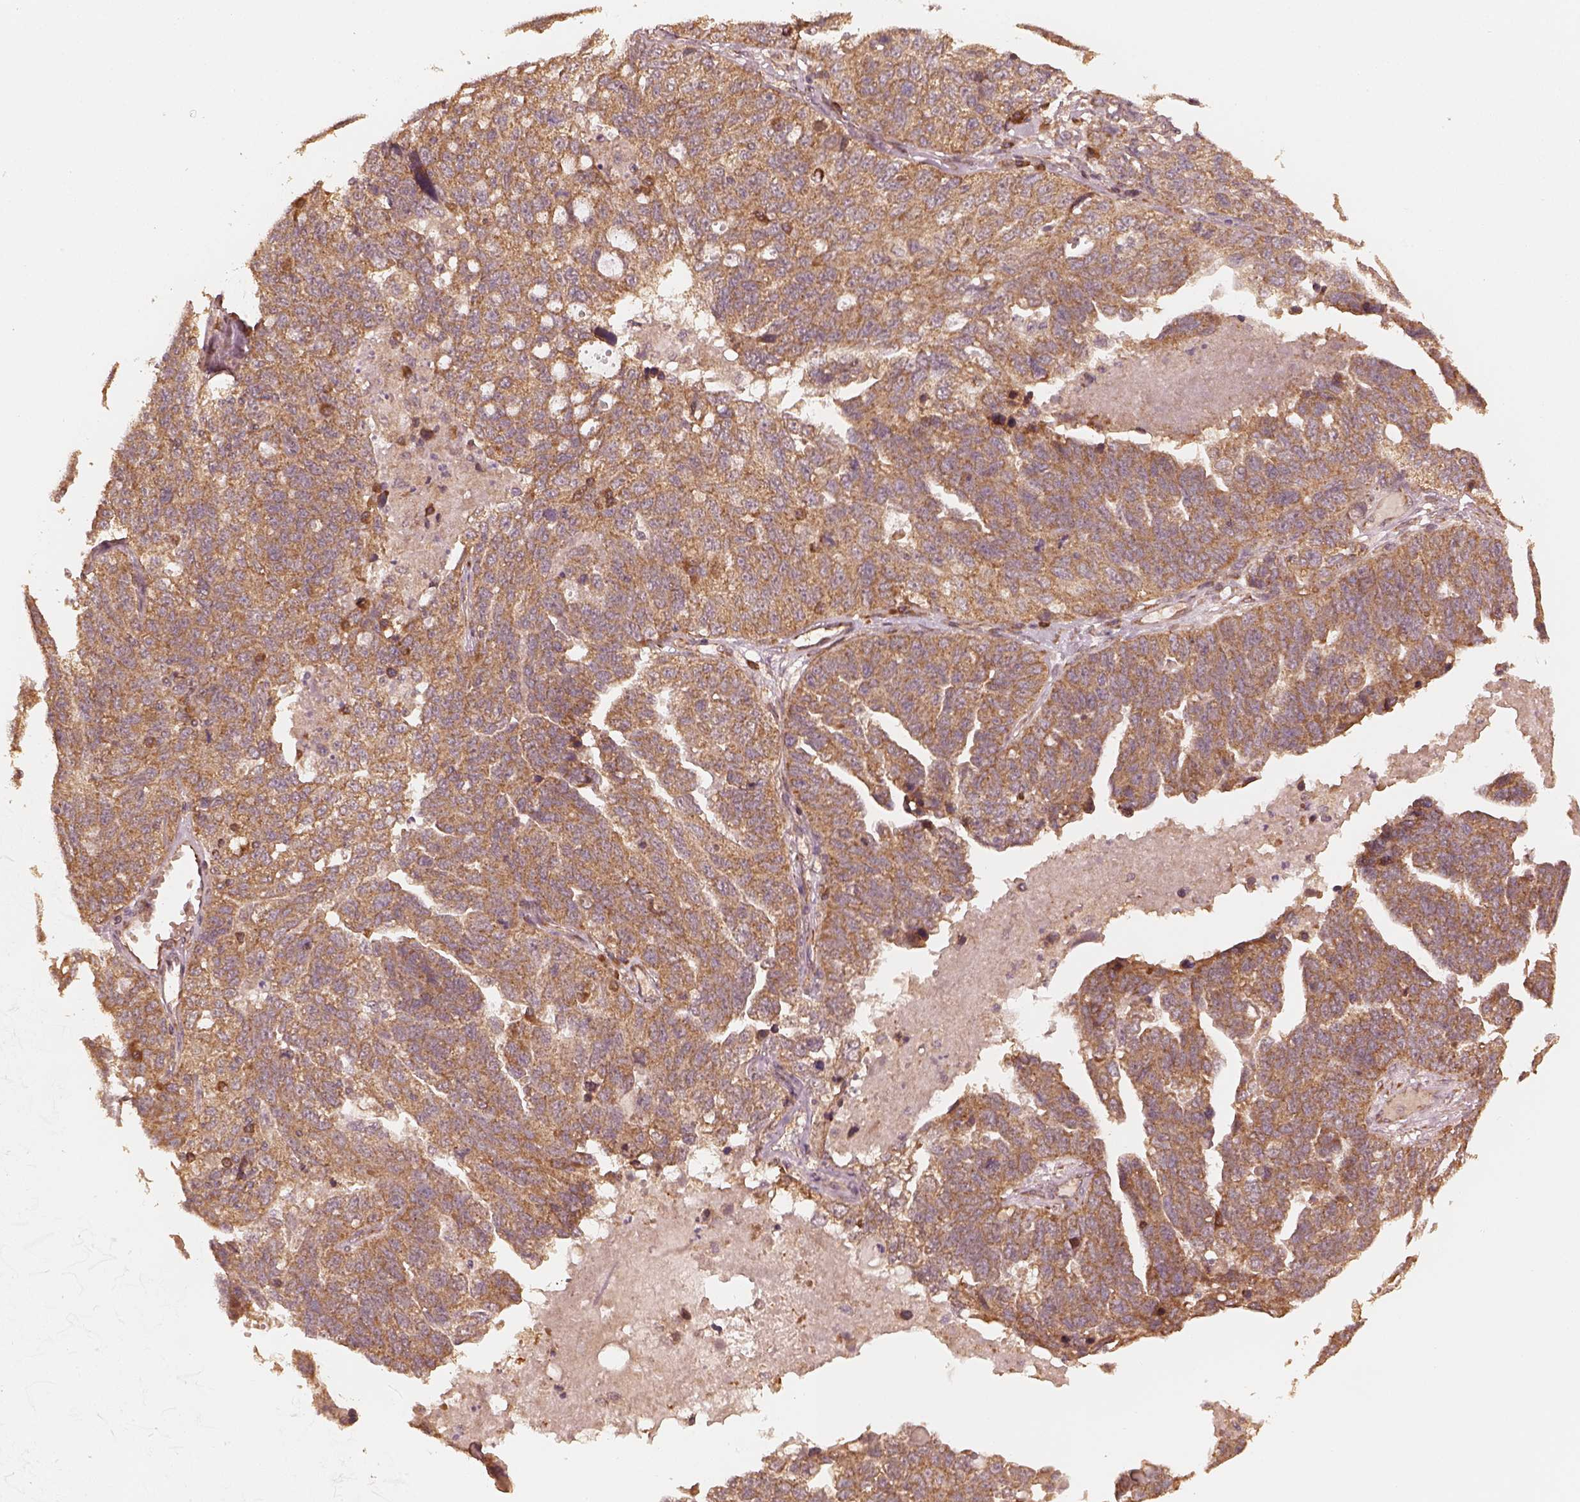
{"staining": {"intensity": "moderate", "quantity": ">75%", "location": "cytoplasmic/membranous"}, "tissue": "ovarian cancer", "cell_type": "Tumor cells", "image_type": "cancer", "snomed": [{"axis": "morphology", "description": "Cystadenocarcinoma, serous, NOS"}, {"axis": "topography", "description": "Ovary"}], "caption": "A high-resolution photomicrograph shows immunohistochemistry staining of ovarian cancer (serous cystadenocarcinoma), which displays moderate cytoplasmic/membranous staining in approximately >75% of tumor cells. (DAB (3,3'-diaminobenzidine) = brown stain, brightfield microscopy at high magnification).", "gene": "DNAJC25", "patient": {"sex": "female", "age": 71}}